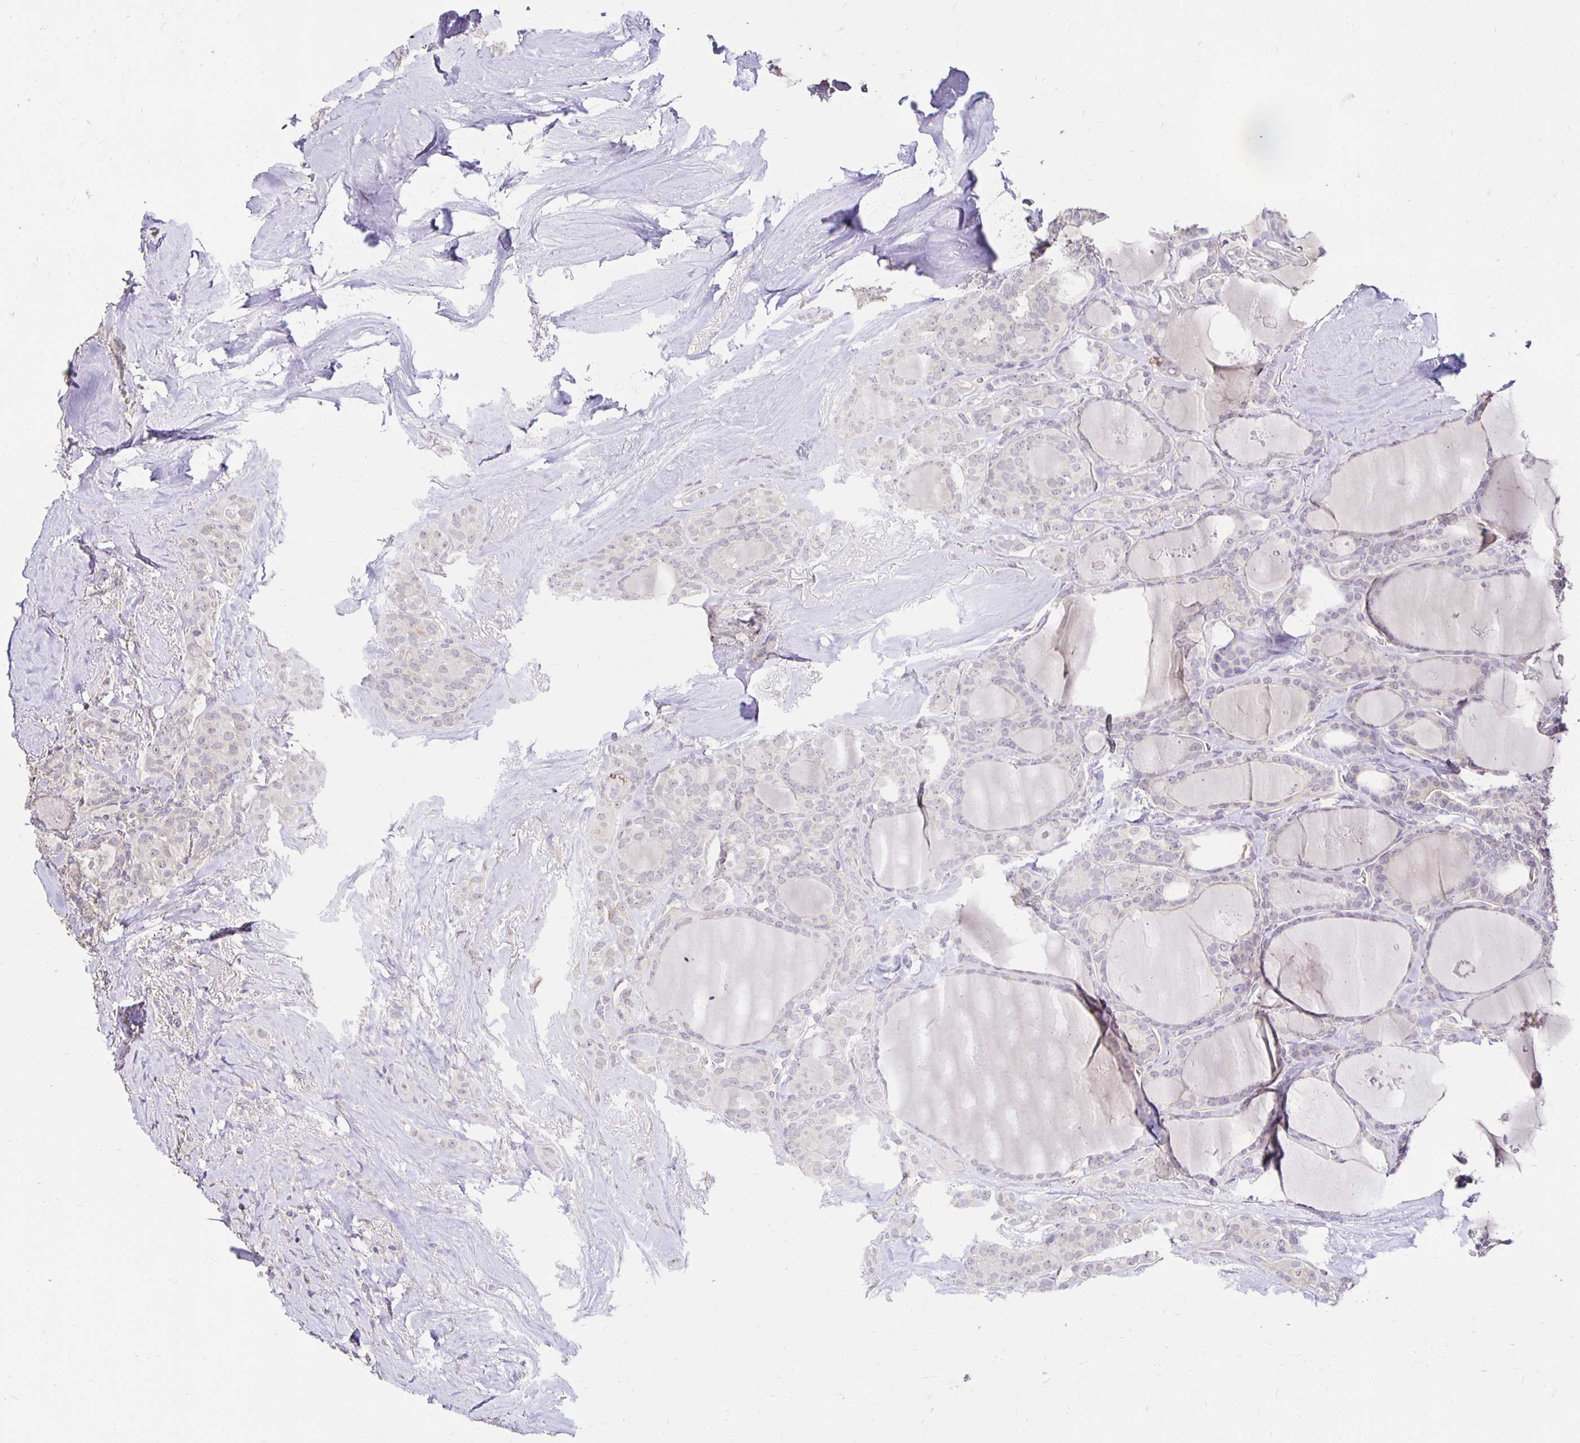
{"staining": {"intensity": "negative", "quantity": "none", "location": "none"}, "tissue": "thyroid cancer", "cell_type": "Tumor cells", "image_type": "cancer", "snomed": [{"axis": "morphology", "description": "Papillary adenocarcinoma, NOS"}, {"axis": "topography", "description": "Thyroid gland"}], "caption": "Thyroid cancer (papillary adenocarcinoma) stained for a protein using immunohistochemistry shows no positivity tumor cells.", "gene": "PNPLA3", "patient": {"sex": "male", "age": 30}}